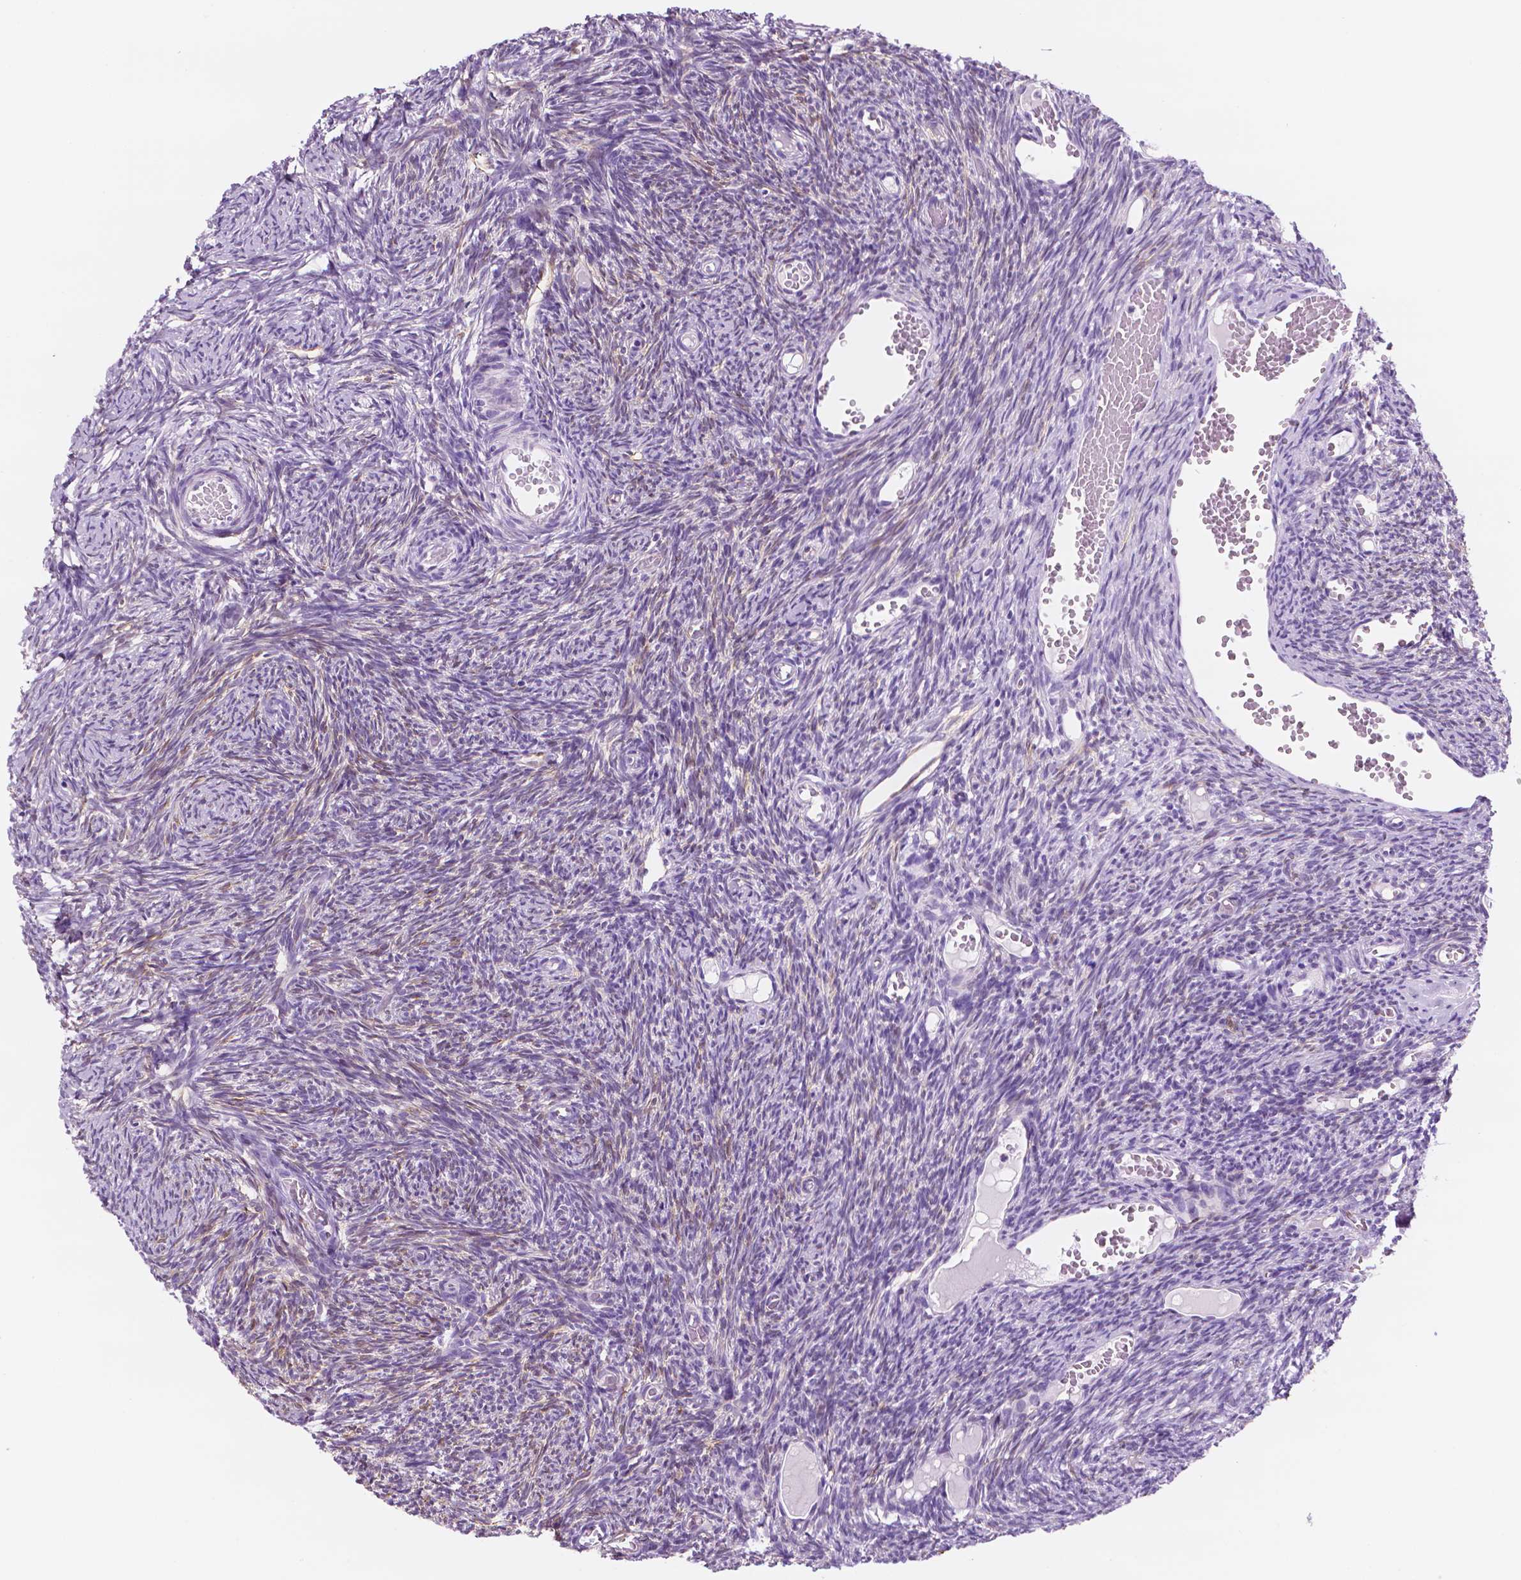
{"staining": {"intensity": "negative", "quantity": "none", "location": "none"}, "tissue": "ovary", "cell_type": "Ovarian stroma cells", "image_type": "normal", "snomed": [{"axis": "morphology", "description": "Normal tissue, NOS"}, {"axis": "topography", "description": "Ovary"}], "caption": "Immunohistochemical staining of unremarkable human ovary reveals no significant staining in ovarian stroma cells.", "gene": "PPL", "patient": {"sex": "female", "age": 39}}